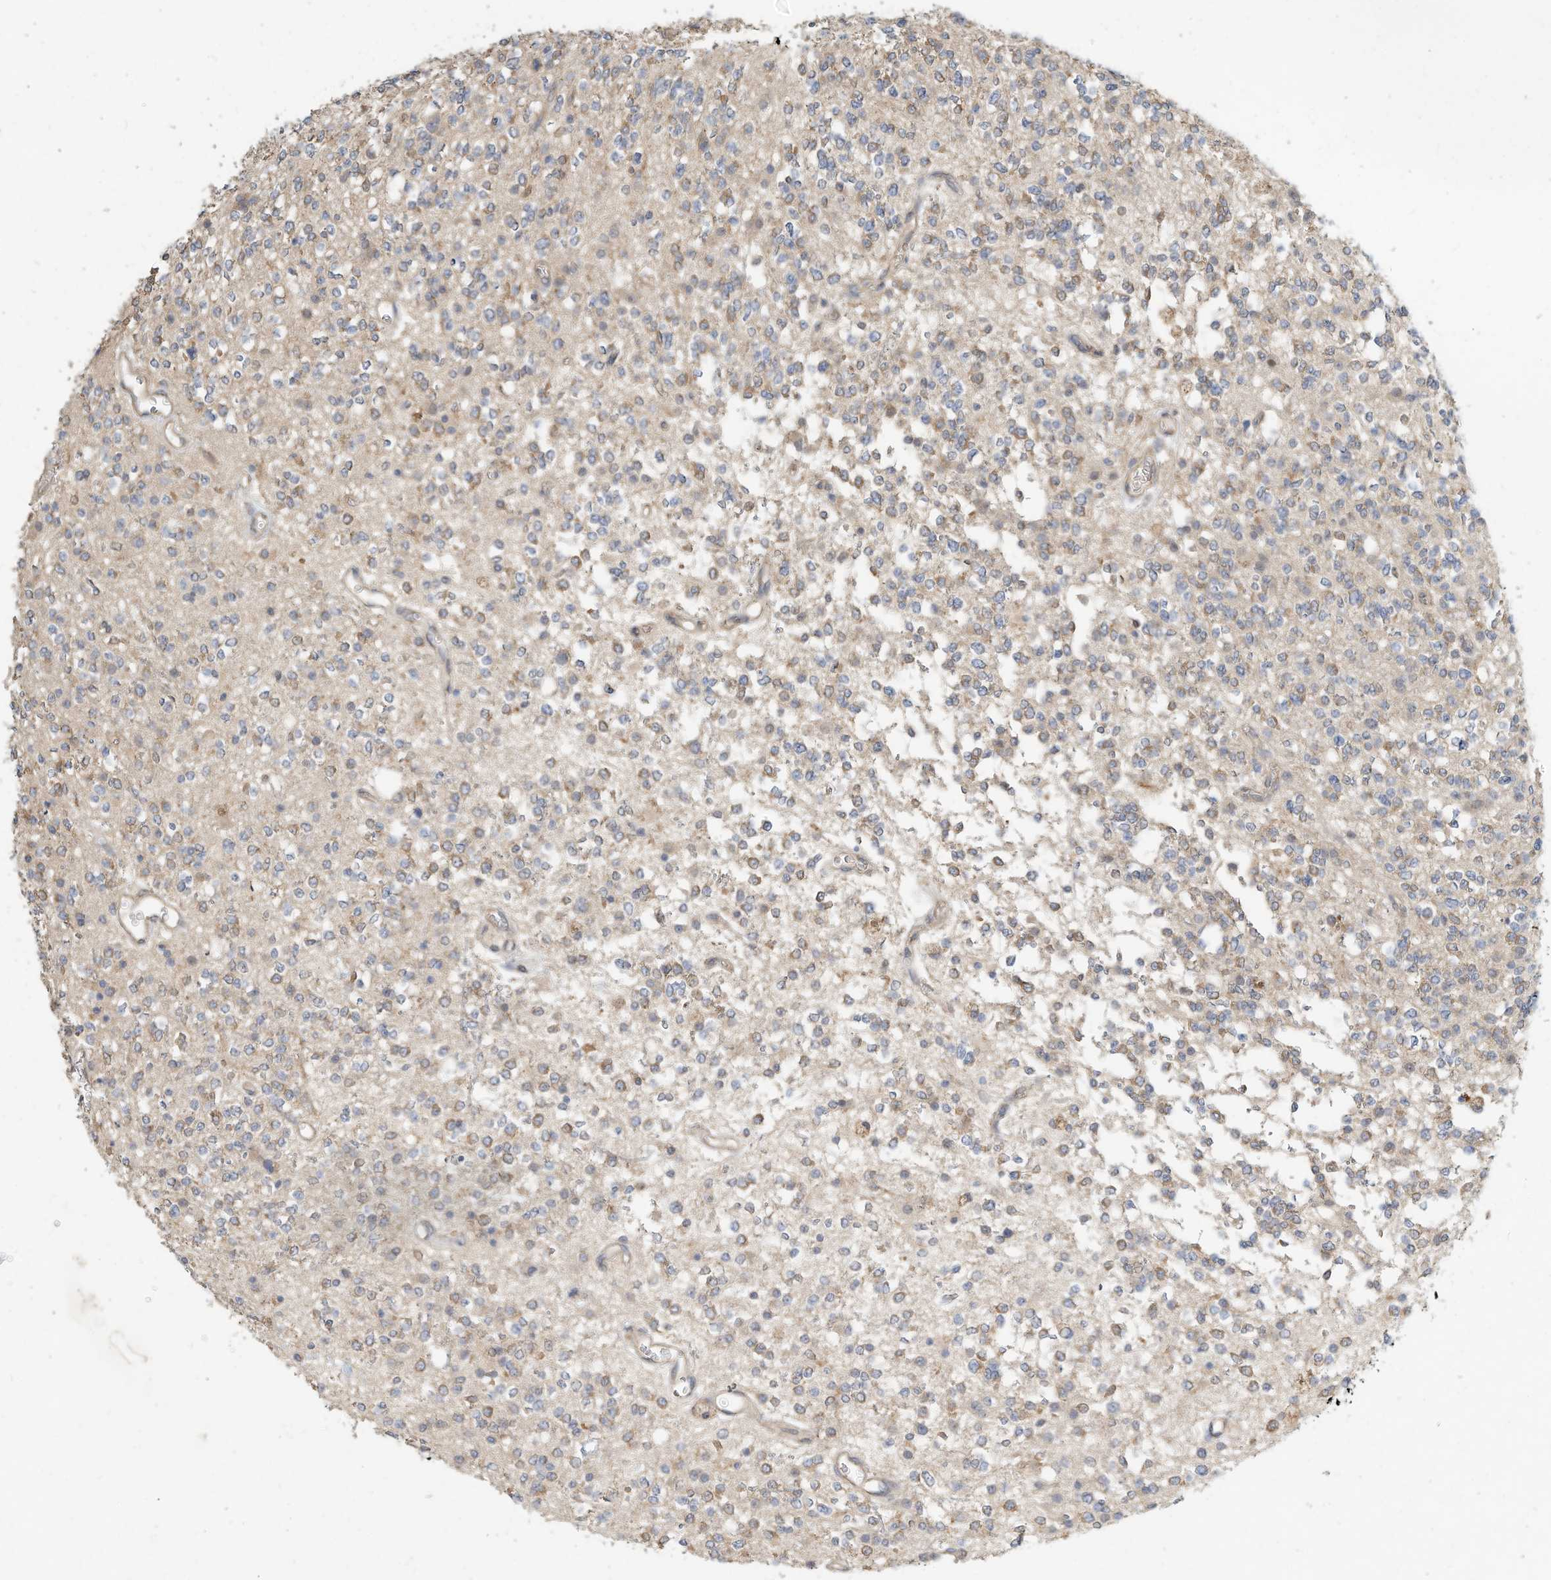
{"staining": {"intensity": "weak", "quantity": "25%-75%", "location": "cytoplasmic/membranous"}, "tissue": "glioma", "cell_type": "Tumor cells", "image_type": "cancer", "snomed": [{"axis": "morphology", "description": "Glioma, malignant, High grade"}, {"axis": "topography", "description": "Brain"}], "caption": "This micrograph shows IHC staining of human malignant glioma (high-grade), with low weak cytoplasmic/membranous staining in about 25%-75% of tumor cells.", "gene": "OFD1", "patient": {"sex": "male", "age": 34}}